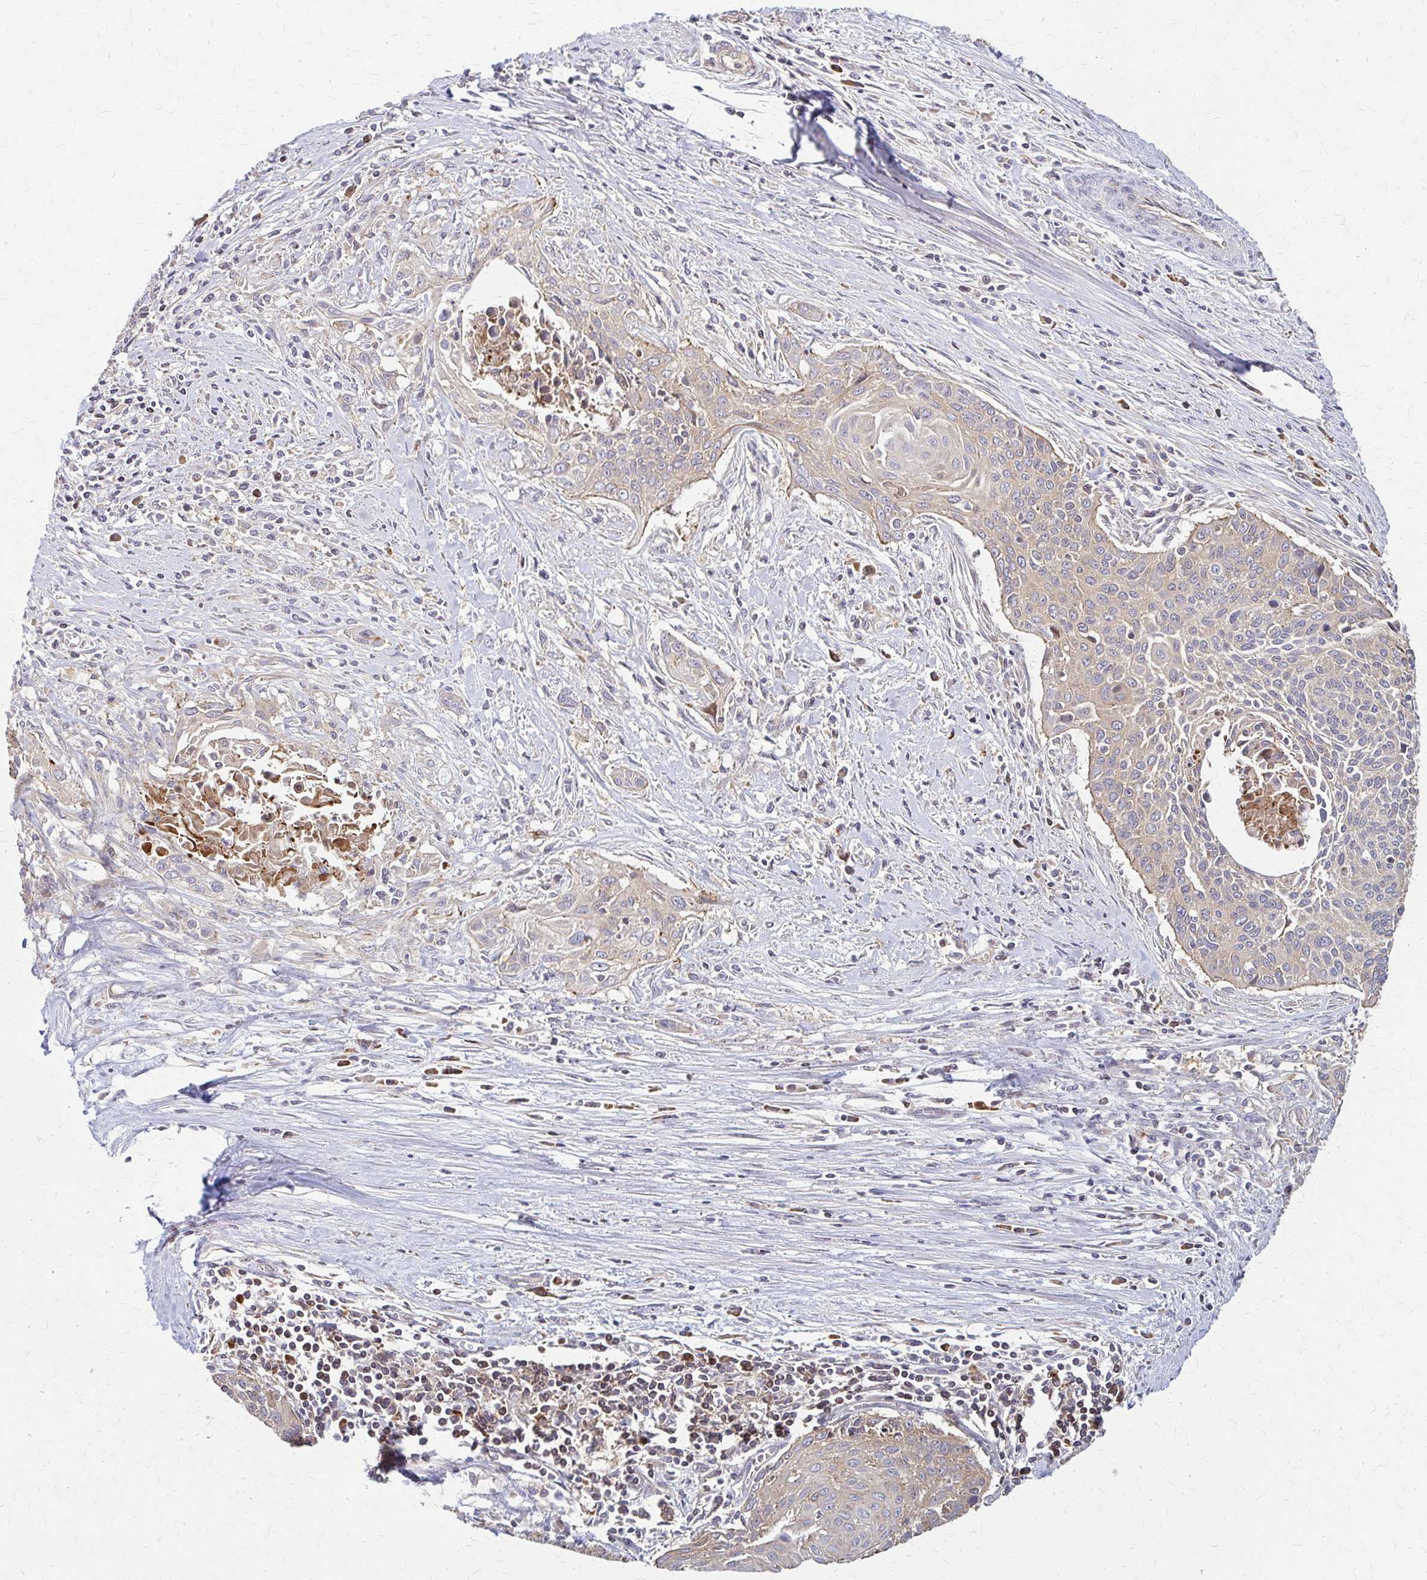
{"staining": {"intensity": "weak", "quantity": "25%-75%", "location": "cytoplasmic/membranous"}, "tissue": "cervical cancer", "cell_type": "Tumor cells", "image_type": "cancer", "snomed": [{"axis": "morphology", "description": "Squamous cell carcinoma, NOS"}, {"axis": "topography", "description": "Cervix"}], "caption": "Immunohistochemistry (IHC) photomicrograph of neoplastic tissue: cervical squamous cell carcinoma stained using immunohistochemistry demonstrates low levels of weak protein expression localized specifically in the cytoplasmic/membranous of tumor cells, appearing as a cytoplasmic/membranous brown color.", "gene": "EEF2", "patient": {"sex": "female", "age": 55}}